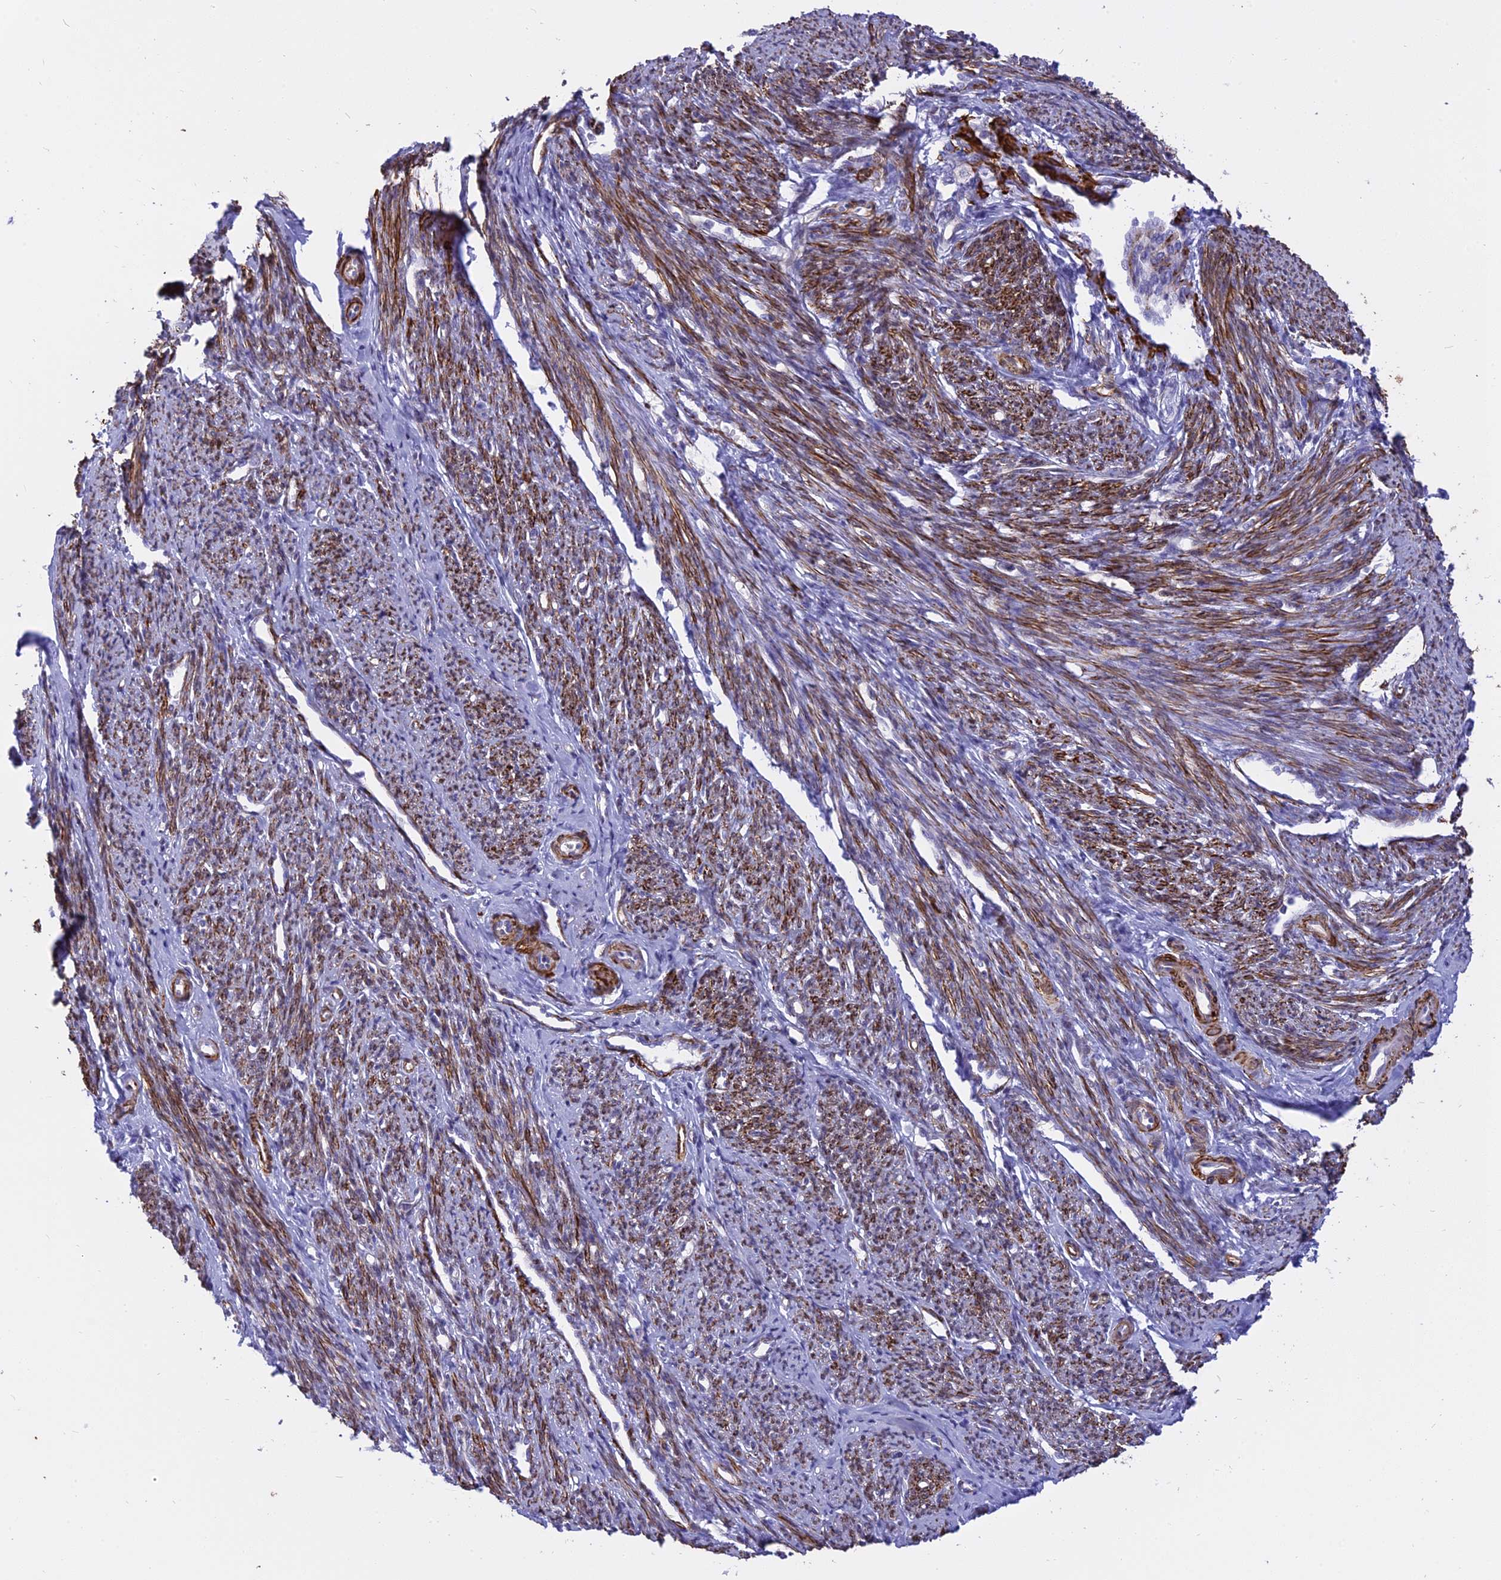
{"staining": {"intensity": "strong", "quantity": ">75%", "location": "cytoplasmic/membranous"}, "tissue": "smooth muscle", "cell_type": "Smooth muscle cells", "image_type": "normal", "snomed": [{"axis": "morphology", "description": "Normal tissue, NOS"}, {"axis": "topography", "description": "Smooth muscle"}, {"axis": "topography", "description": "Uterus"}], "caption": "The histopathology image displays immunohistochemical staining of unremarkable smooth muscle. There is strong cytoplasmic/membranous staining is seen in approximately >75% of smooth muscle cells.", "gene": "CENPV", "patient": {"sex": "female", "age": 59}}